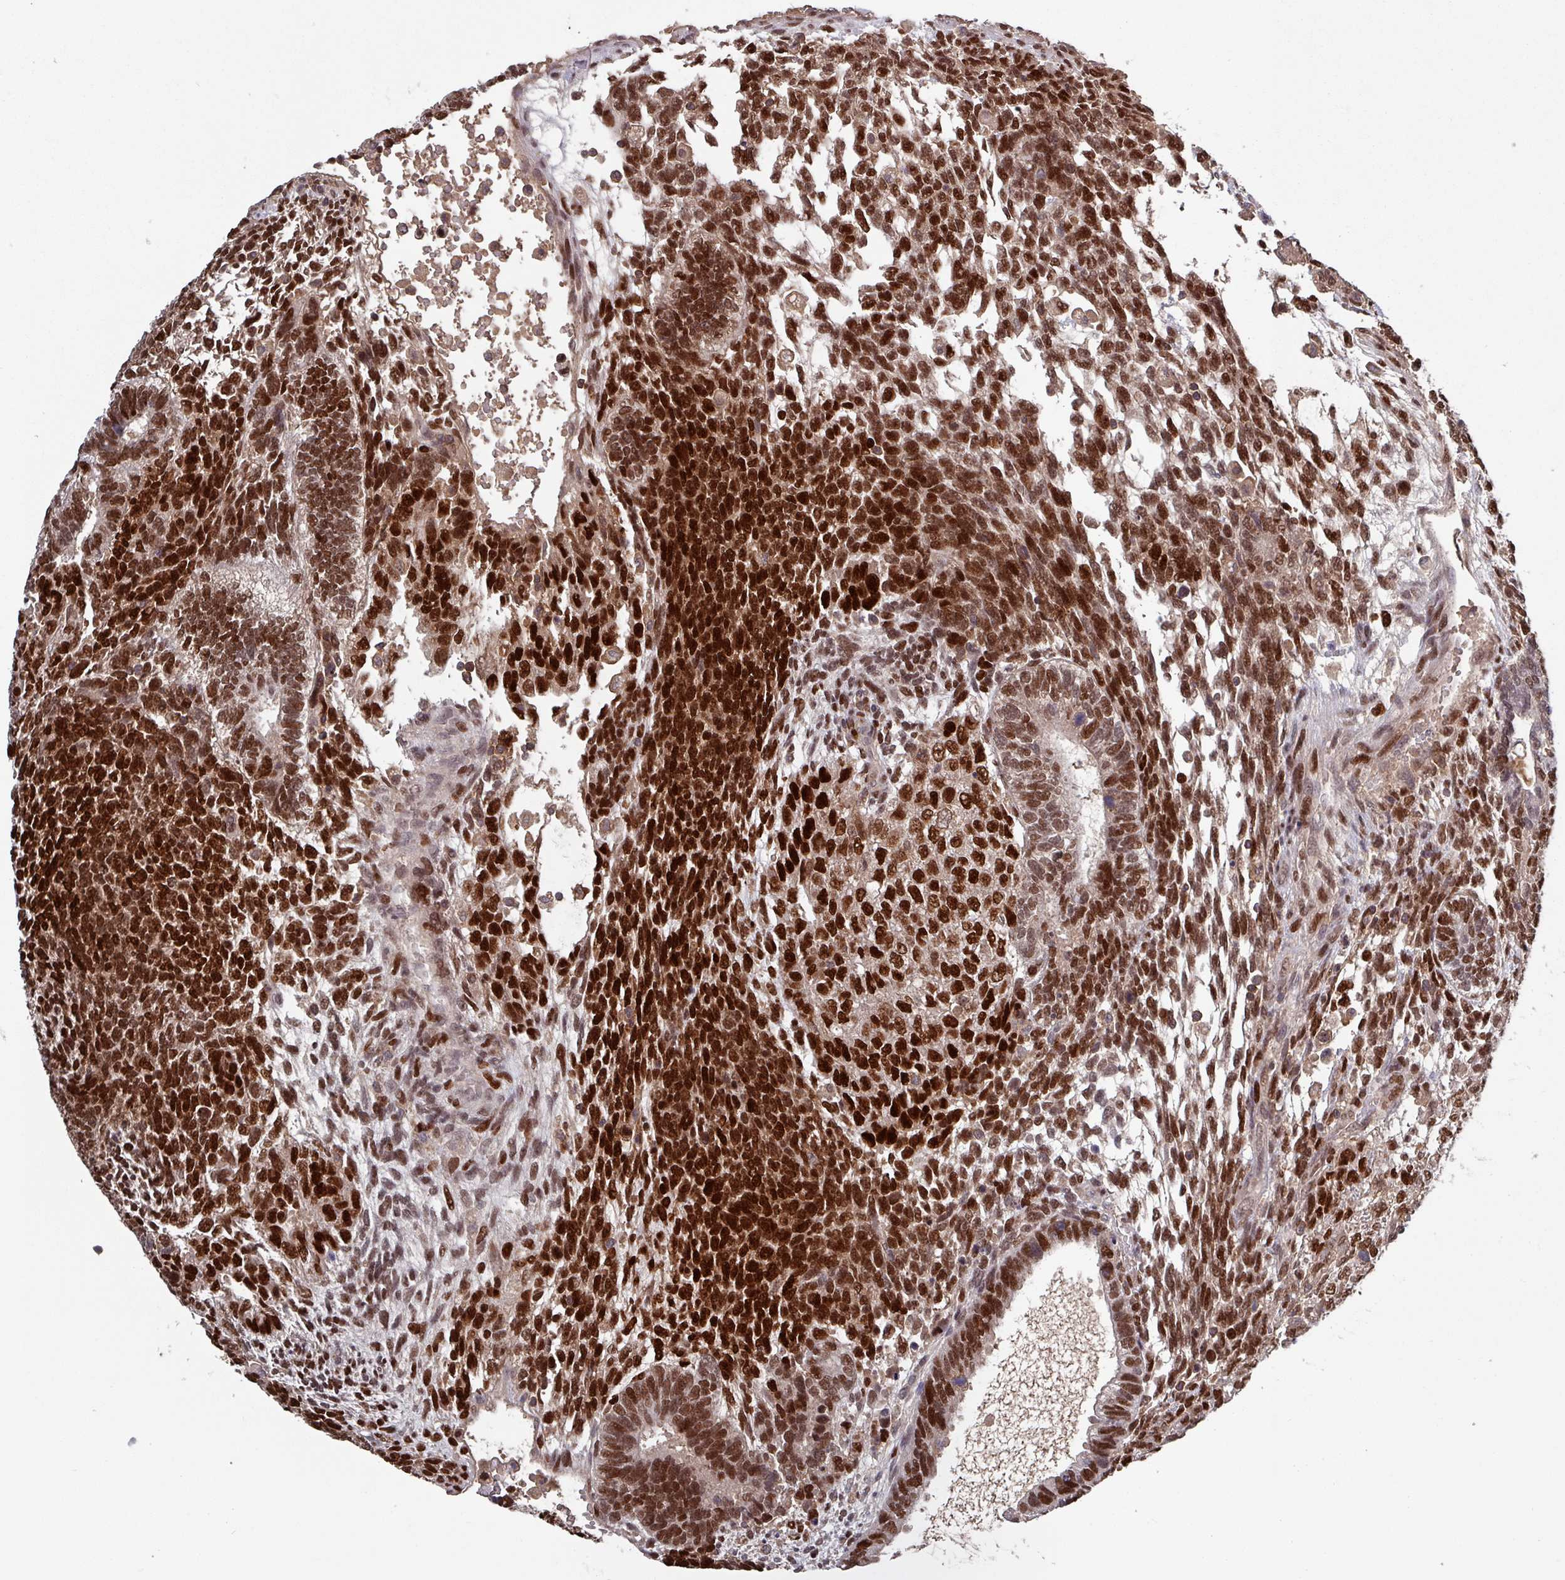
{"staining": {"intensity": "strong", "quantity": ">75%", "location": "nuclear"}, "tissue": "testis cancer", "cell_type": "Tumor cells", "image_type": "cancer", "snomed": [{"axis": "morphology", "description": "Carcinoma, Embryonal, NOS"}, {"axis": "topography", "description": "Testis"}], "caption": "Human testis embryonal carcinoma stained with a brown dye exhibits strong nuclear positive positivity in about >75% of tumor cells.", "gene": "PRRX1", "patient": {"sex": "male", "age": 23}}